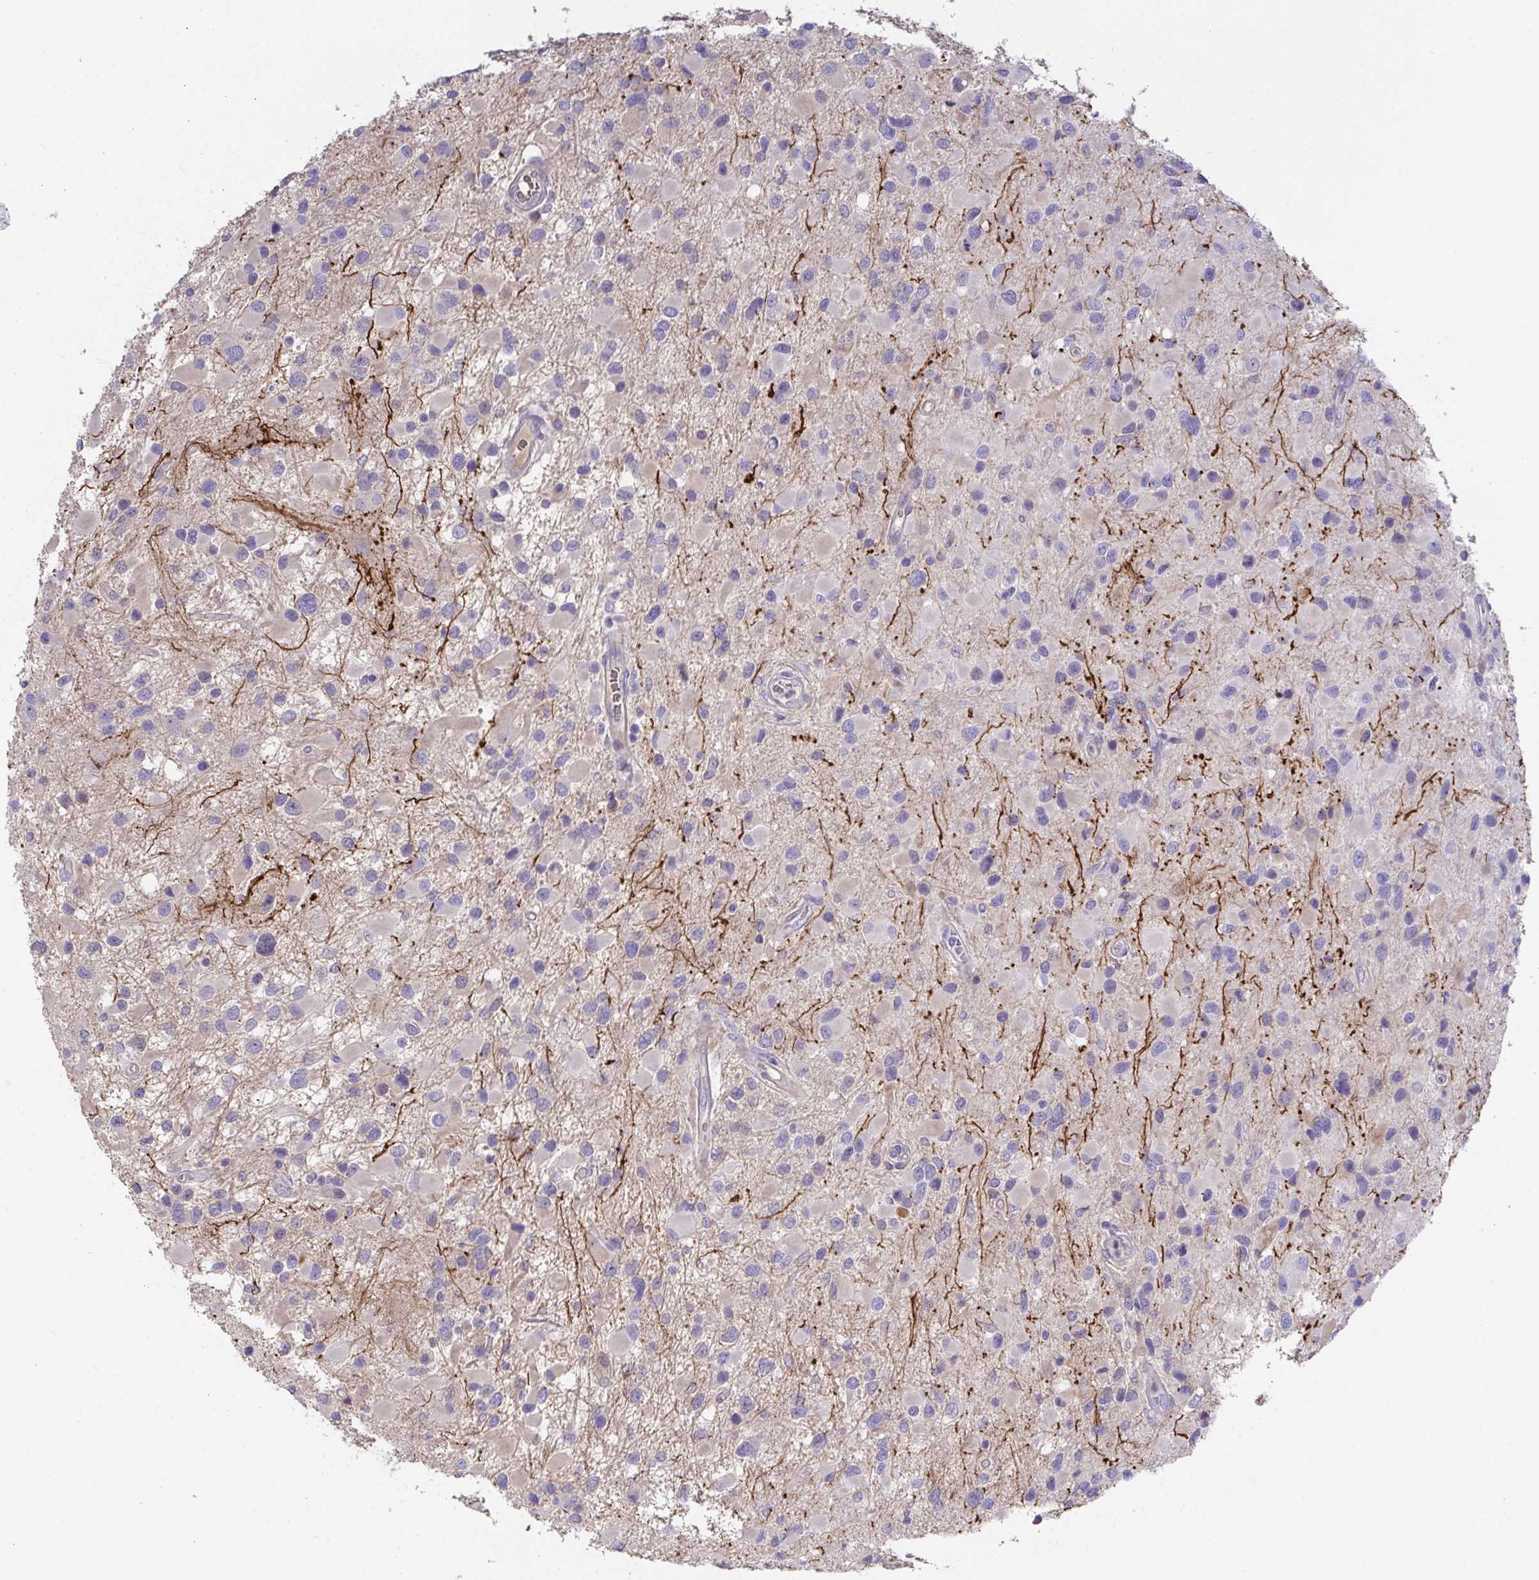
{"staining": {"intensity": "negative", "quantity": "none", "location": "none"}, "tissue": "glioma", "cell_type": "Tumor cells", "image_type": "cancer", "snomed": [{"axis": "morphology", "description": "Glioma, malignant, Low grade"}, {"axis": "topography", "description": "Brain"}], "caption": "The photomicrograph demonstrates no significant expression in tumor cells of glioma. (DAB IHC visualized using brightfield microscopy, high magnification).", "gene": "ANO5", "patient": {"sex": "female", "age": 32}}